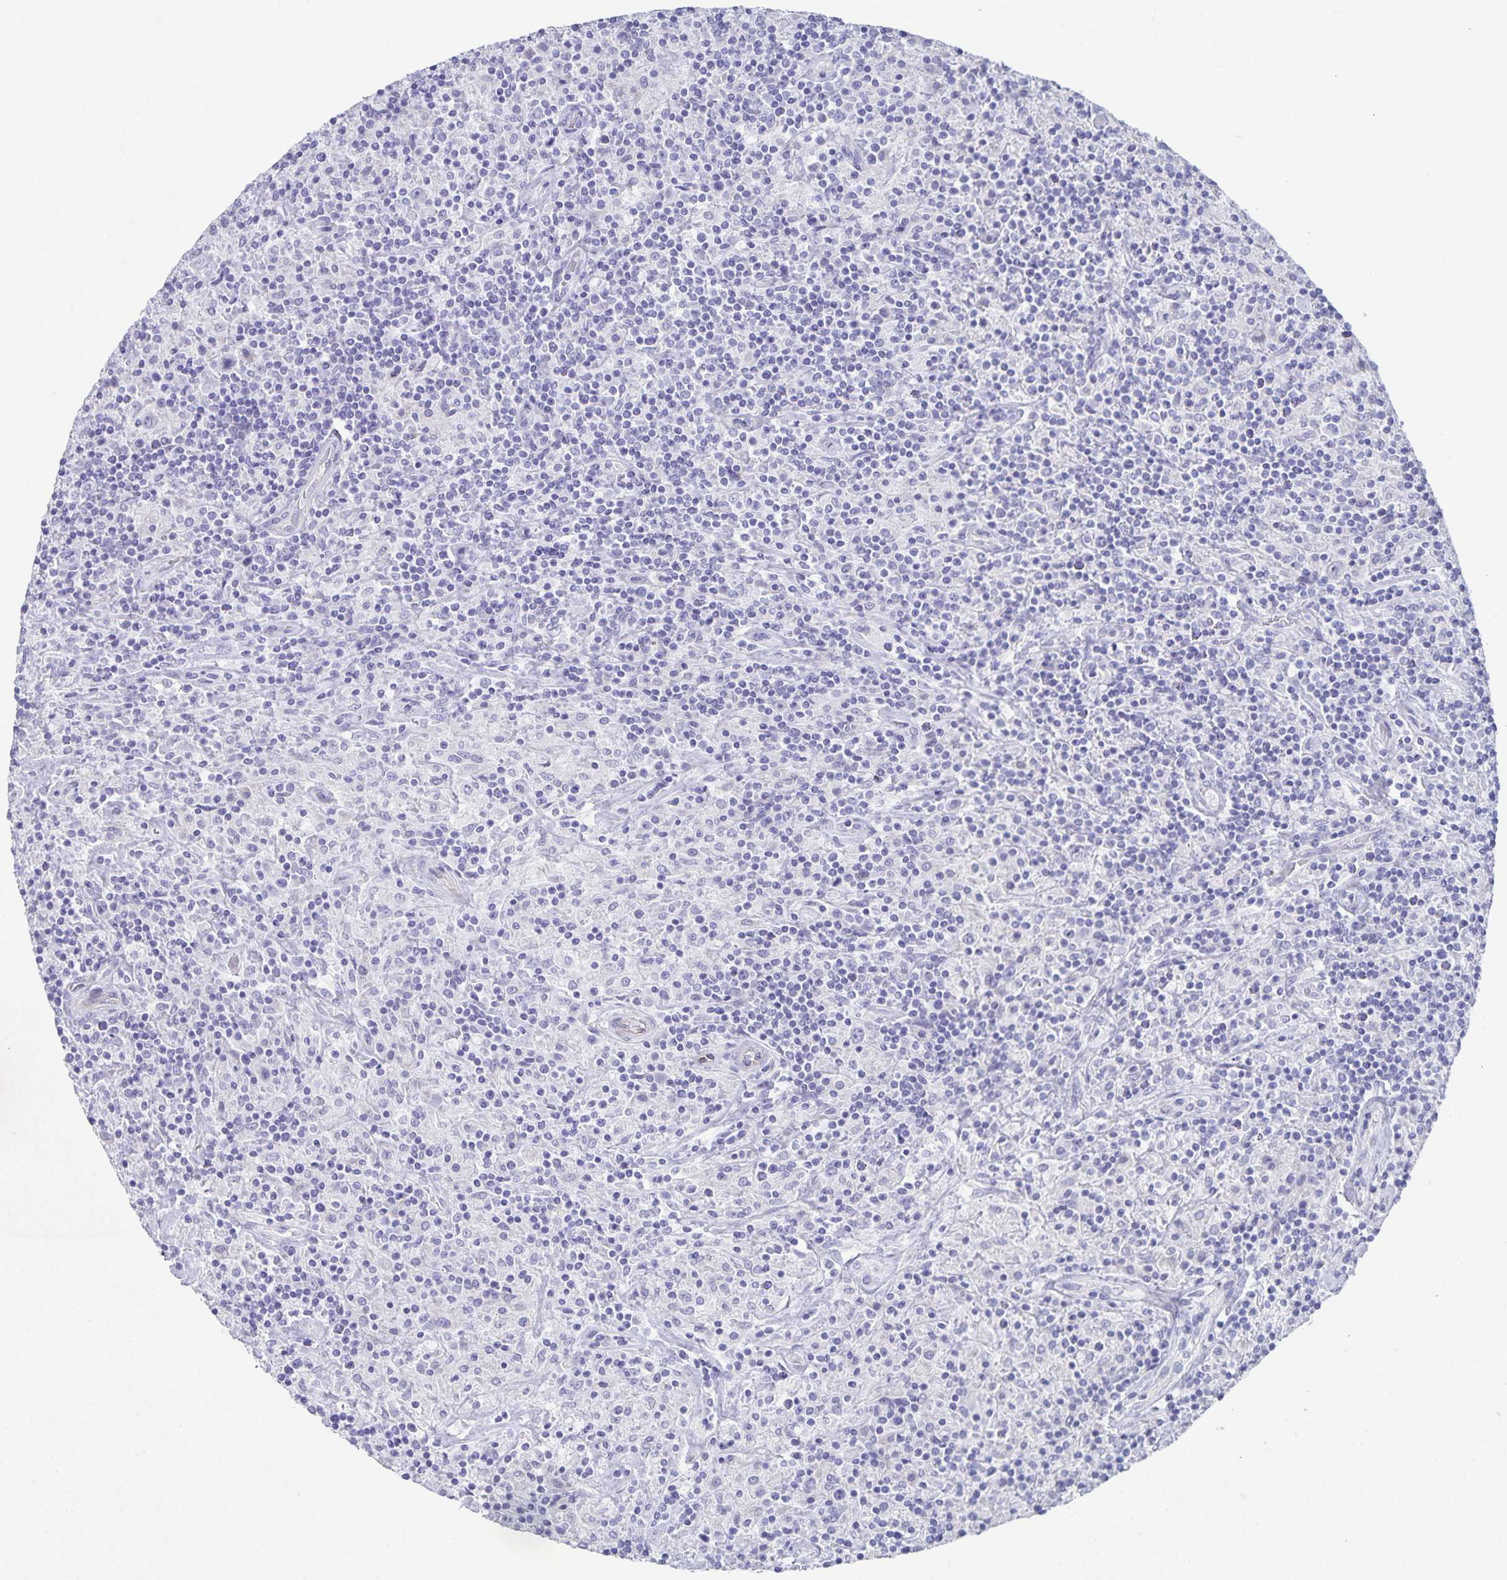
{"staining": {"intensity": "negative", "quantity": "none", "location": "none"}, "tissue": "lymphoma", "cell_type": "Tumor cells", "image_type": "cancer", "snomed": [{"axis": "morphology", "description": "Hodgkin's disease, NOS"}, {"axis": "topography", "description": "Lymph node"}], "caption": "A high-resolution image shows immunohistochemistry (IHC) staining of Hodgkin's disease, which exhibits no significant positivity in tumor cells.", "gene": "AQP4", "patient": {"sex": "male", "age": 70}}